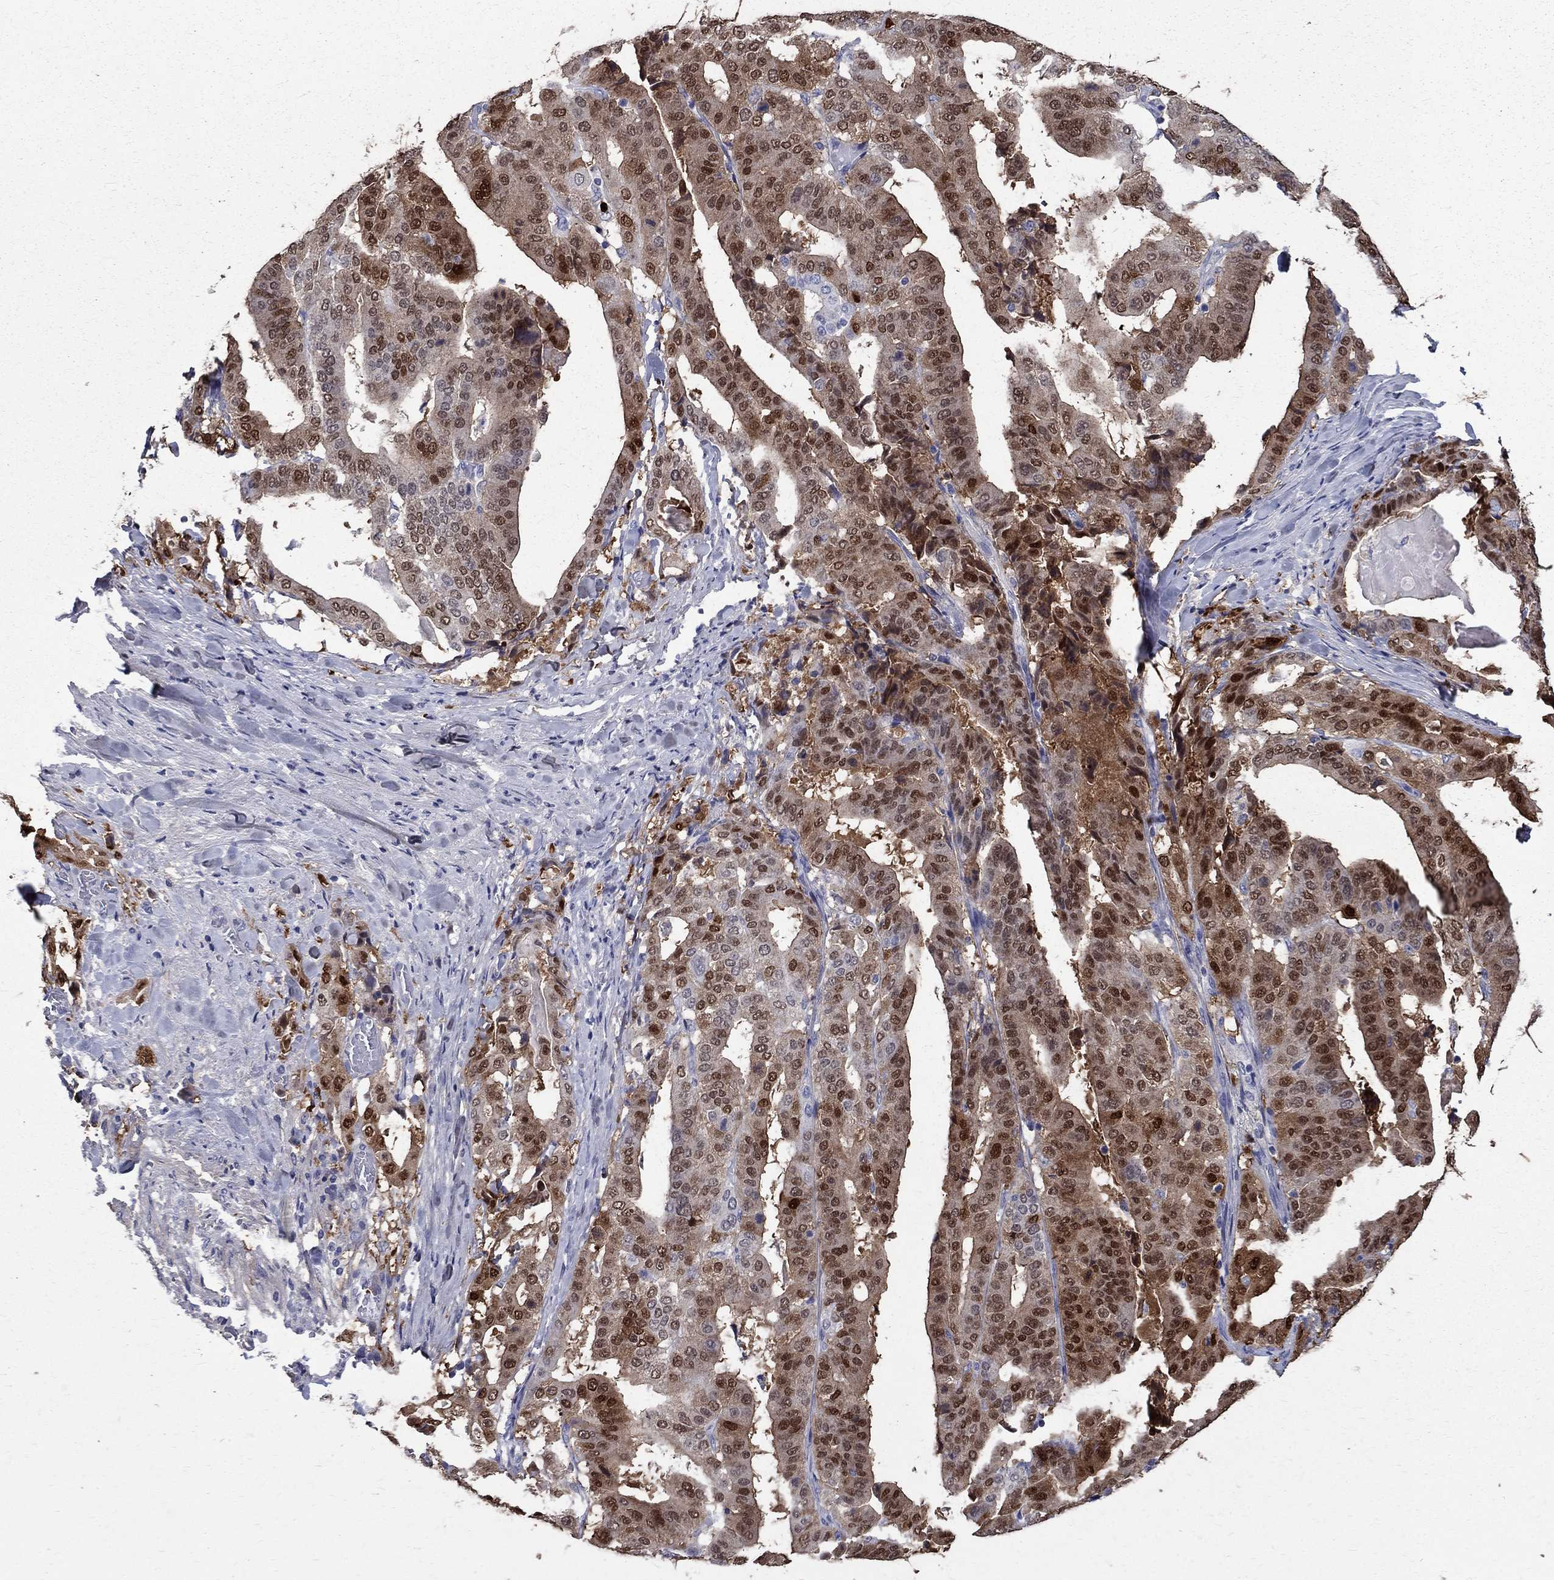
{"staining": {"intensity": "strong", "quantity": "25%-75%", "location": "nuclear"}, "tissue": "stomach cancer", "cell_type": "Tumor cells", "image_type": "cancer", "snomed": [{"axis": "morphology", "description": "Adenocarcinoma, NOS"}, {"axis": "topography", "description": "Stomach"}], "caption": "This is a micrograph of immunohistochemistry (IHC) staining of adenocarcinoma (stomach), which shows strong staining in the nuclear of tumor cells.", "gene": "ANXA10", "patient": {"sex": "male", "age": 48}}